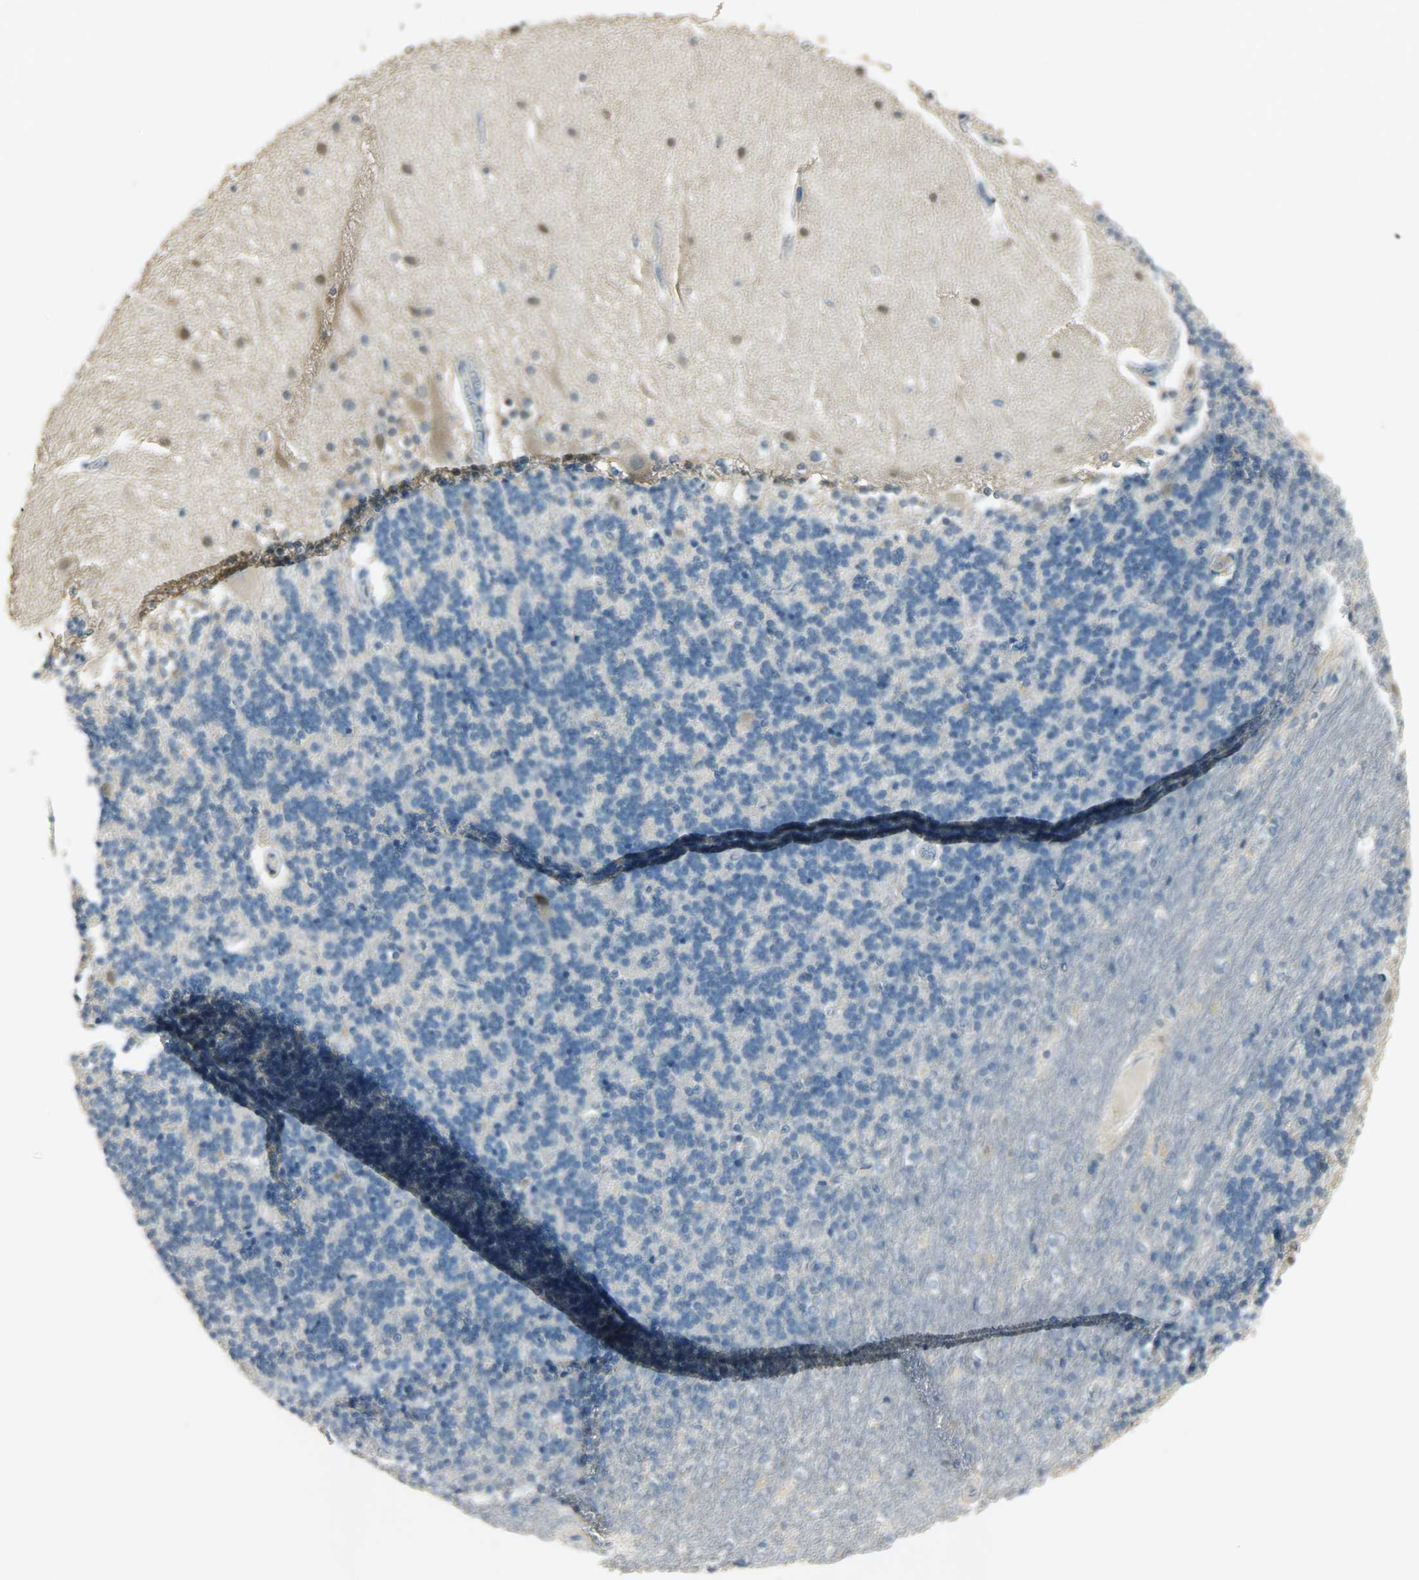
{"staining": {"intensity": "negative", "quantity": "none", "location": "none"}, "tissue": "cerebellum", "cell_type": "Cells in granular layer", "image_type": "normal", "snomed": [{"axis": "morphology", "description": "Normal tissue, NOS"}, {"axis": "topography", "description": "Cerebellum"}], "caption": "There is no significant positivity in cells in granular layer of cerebellum. (DAB IHC with hematoxylin counter stain).", "gene": "PRMT5", "patient": {"sex": "female", "age": 54}}